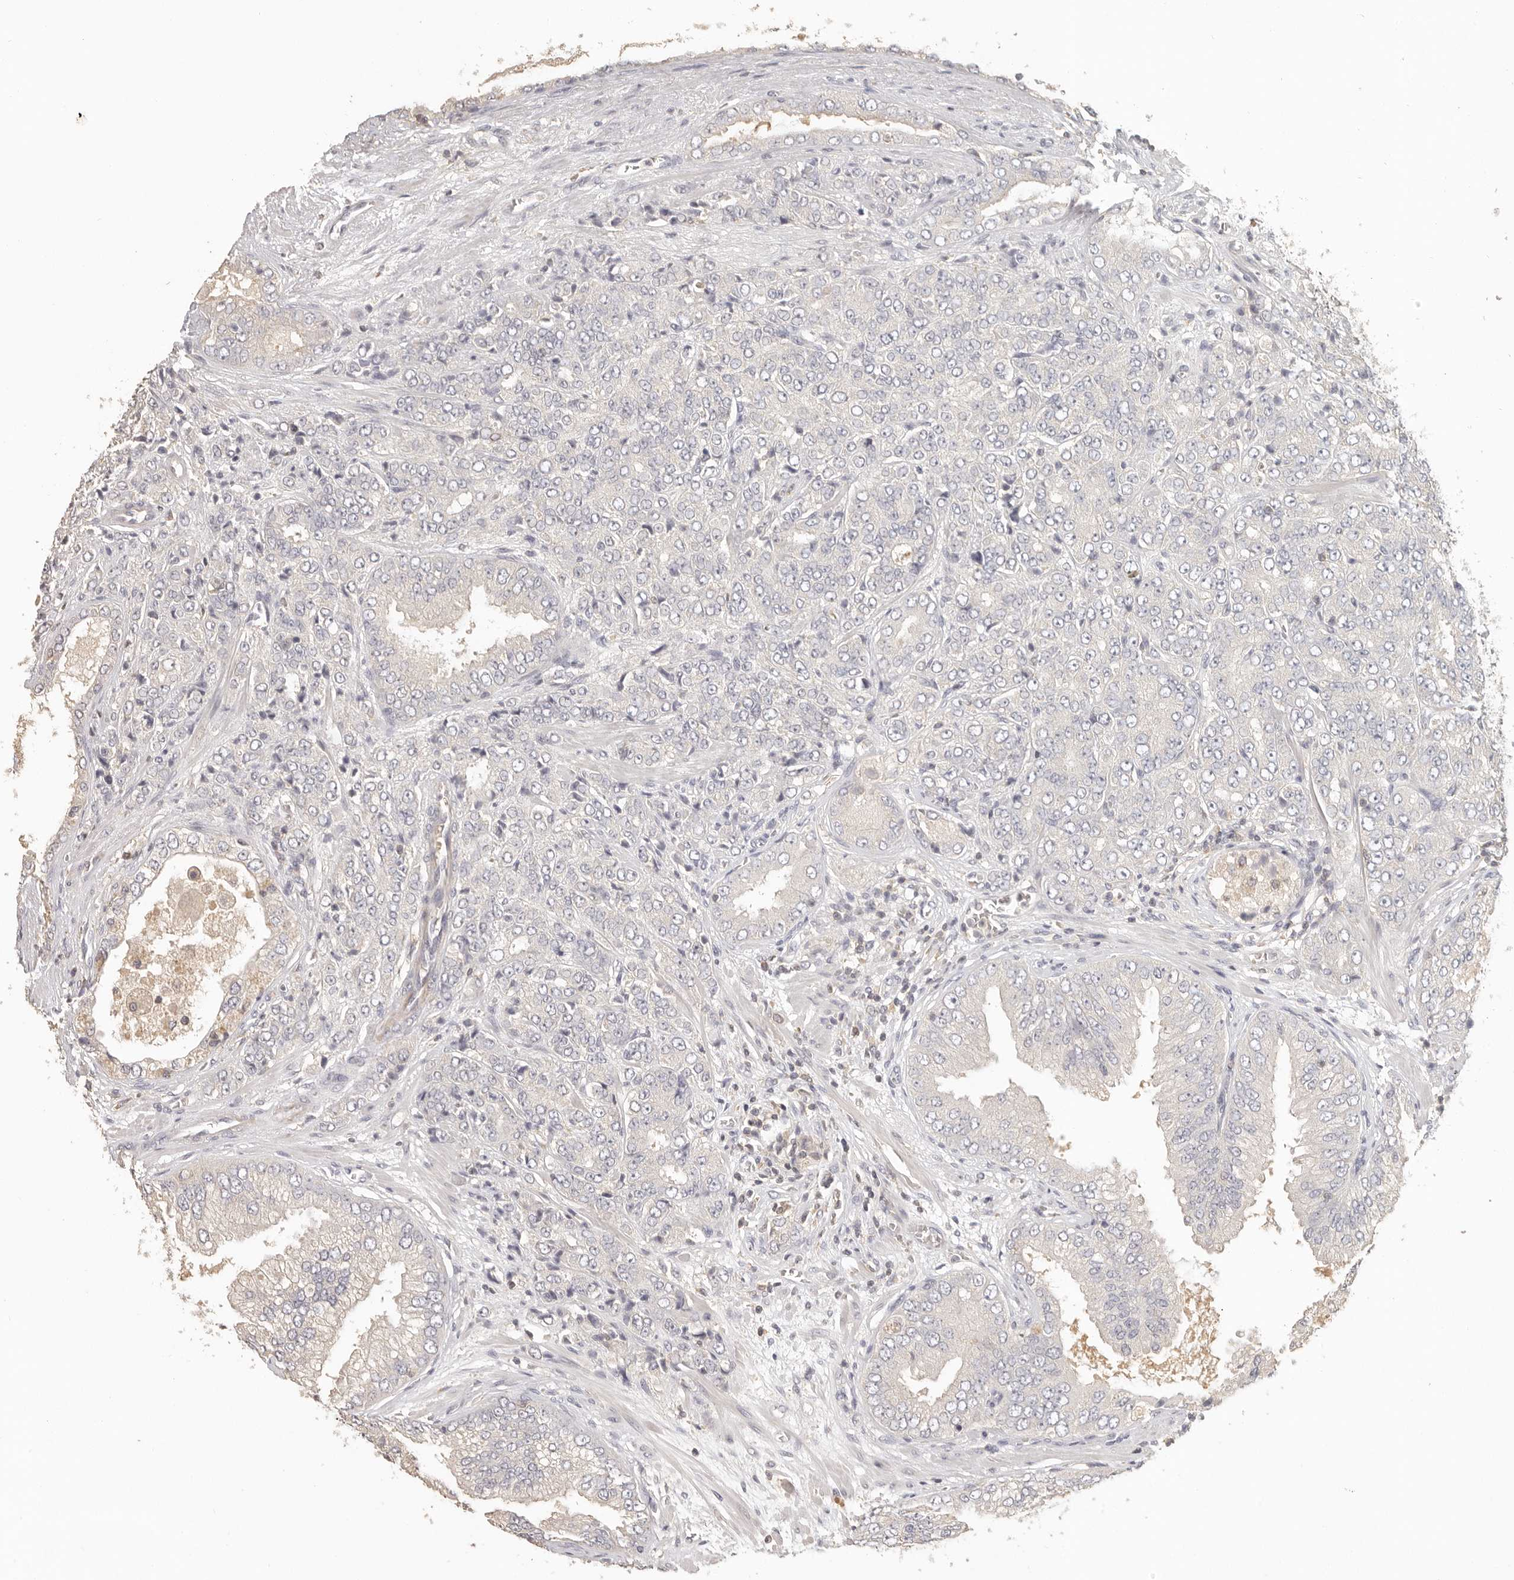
{"staining": {"intensity": "negative", "quantity": "none", "location": "none"}, "tissue": "prostate cancer", "cell_type": "Tumor cells", "image_type": "cancer", "snomed": [{"axis": "morphology", "description": "Adenocarcinoma, High grade"}, {"axis": "topography", "description": "Prostate"}], "caption": "This is a image of immunohistochemistry staining of prostate cancer, which shows no expression in tumor cells. (Stains: DAB (3,3'-diaminobenzidine) immunohistochemistry (IHC) with hematoxylin counter stain, Microscopy: brightfield microscopy at high magnification).", "gene": "CSK", "patient": {"sex": "male", "age": 58}}